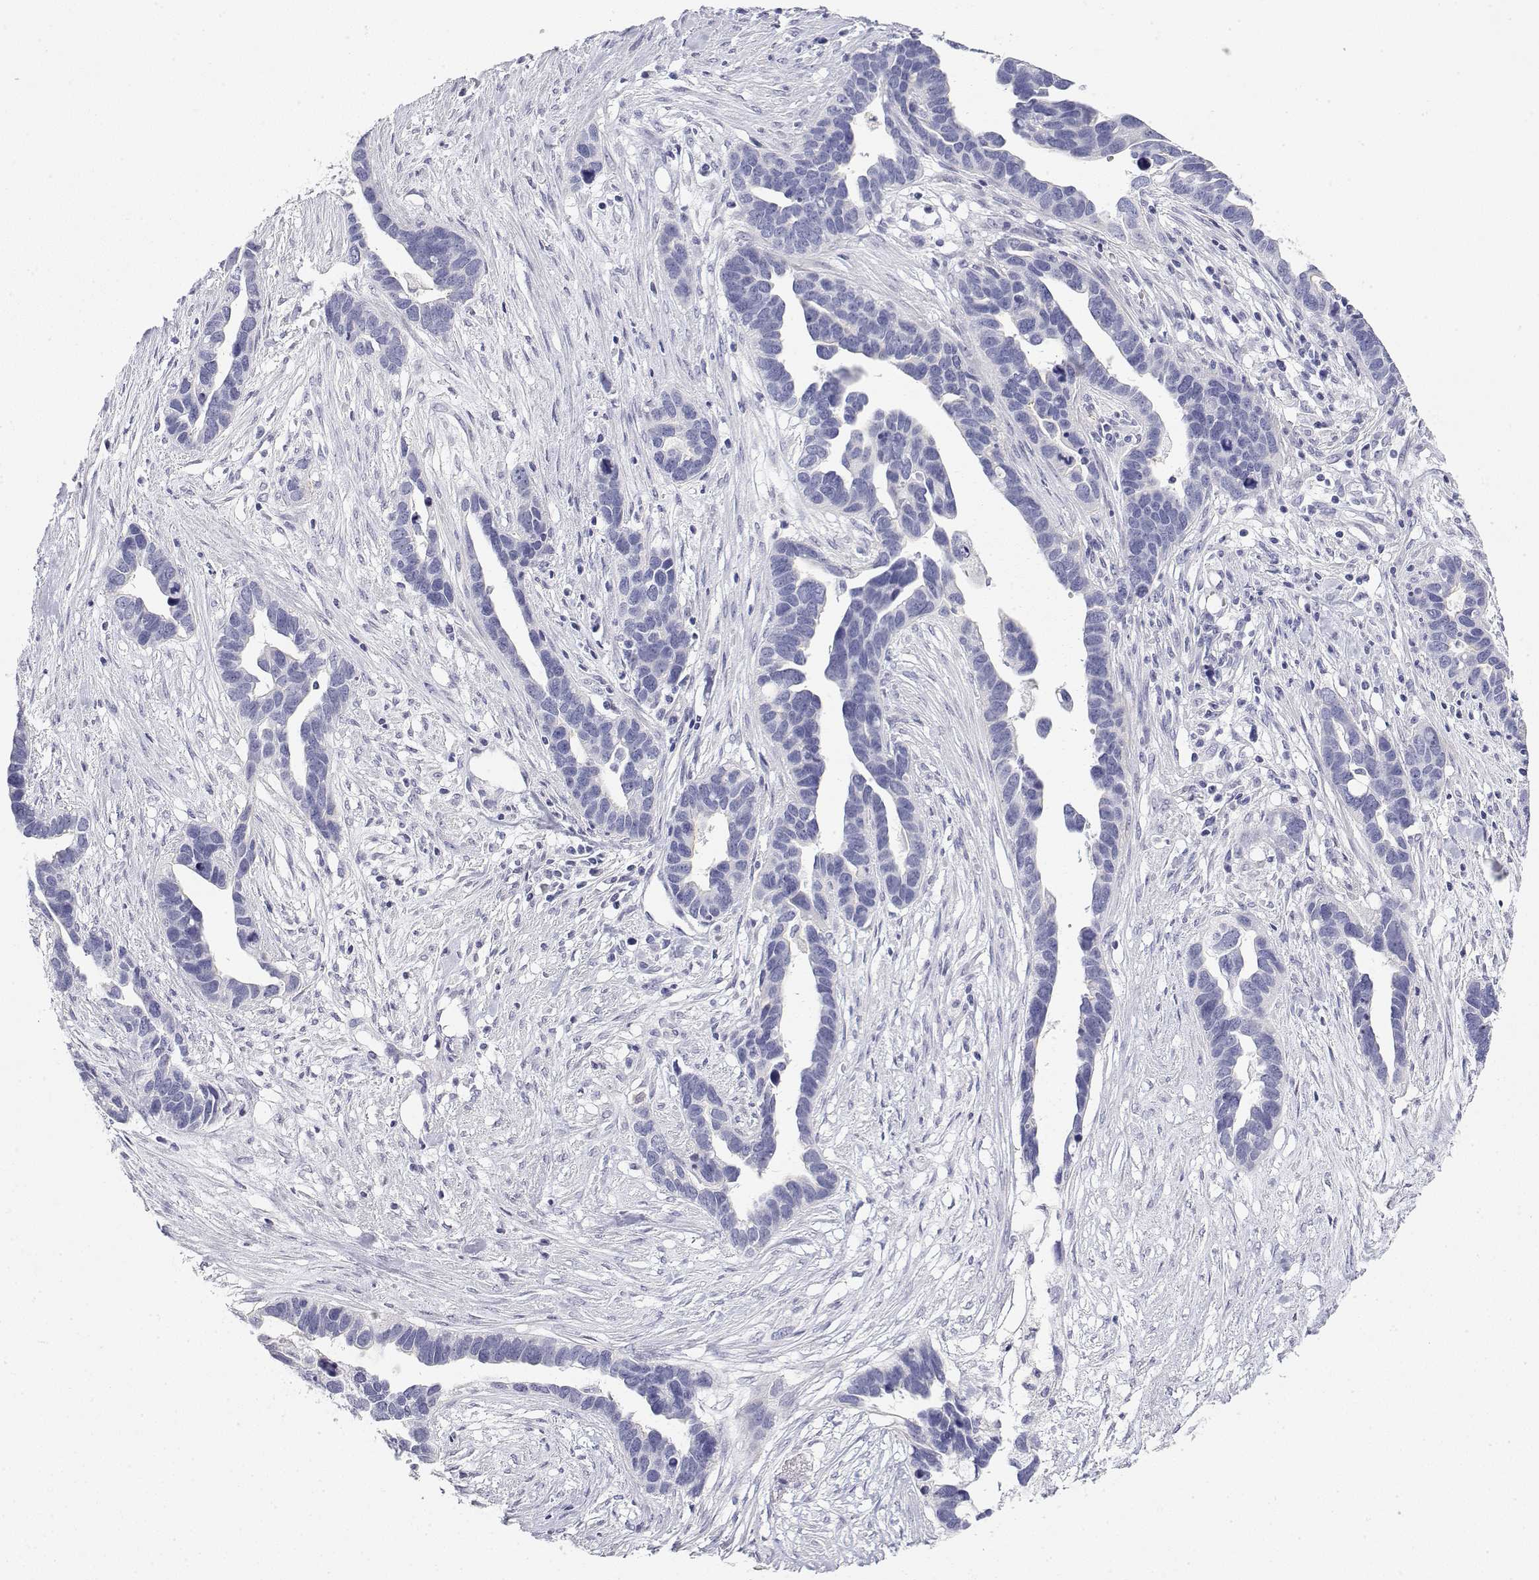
{"staining": {"intensity": "negative", "quantity": "none", "location": "none"}, "tissue": "ovarian cancer", "cell_type": "Tumor cells", "image_type": "cancer", "snomed": [{"axis": "morphology", "description": "Cystadenocarcinoma, serous, NOS"}, {"axis": "topography", "description": "Ovary"}], "caption": "Tumor cells show no significant protein expression in ovarian serous cystadenocarcinoma.", "gene": "MISP", "patient": {"sex": "female", "age": 54}}